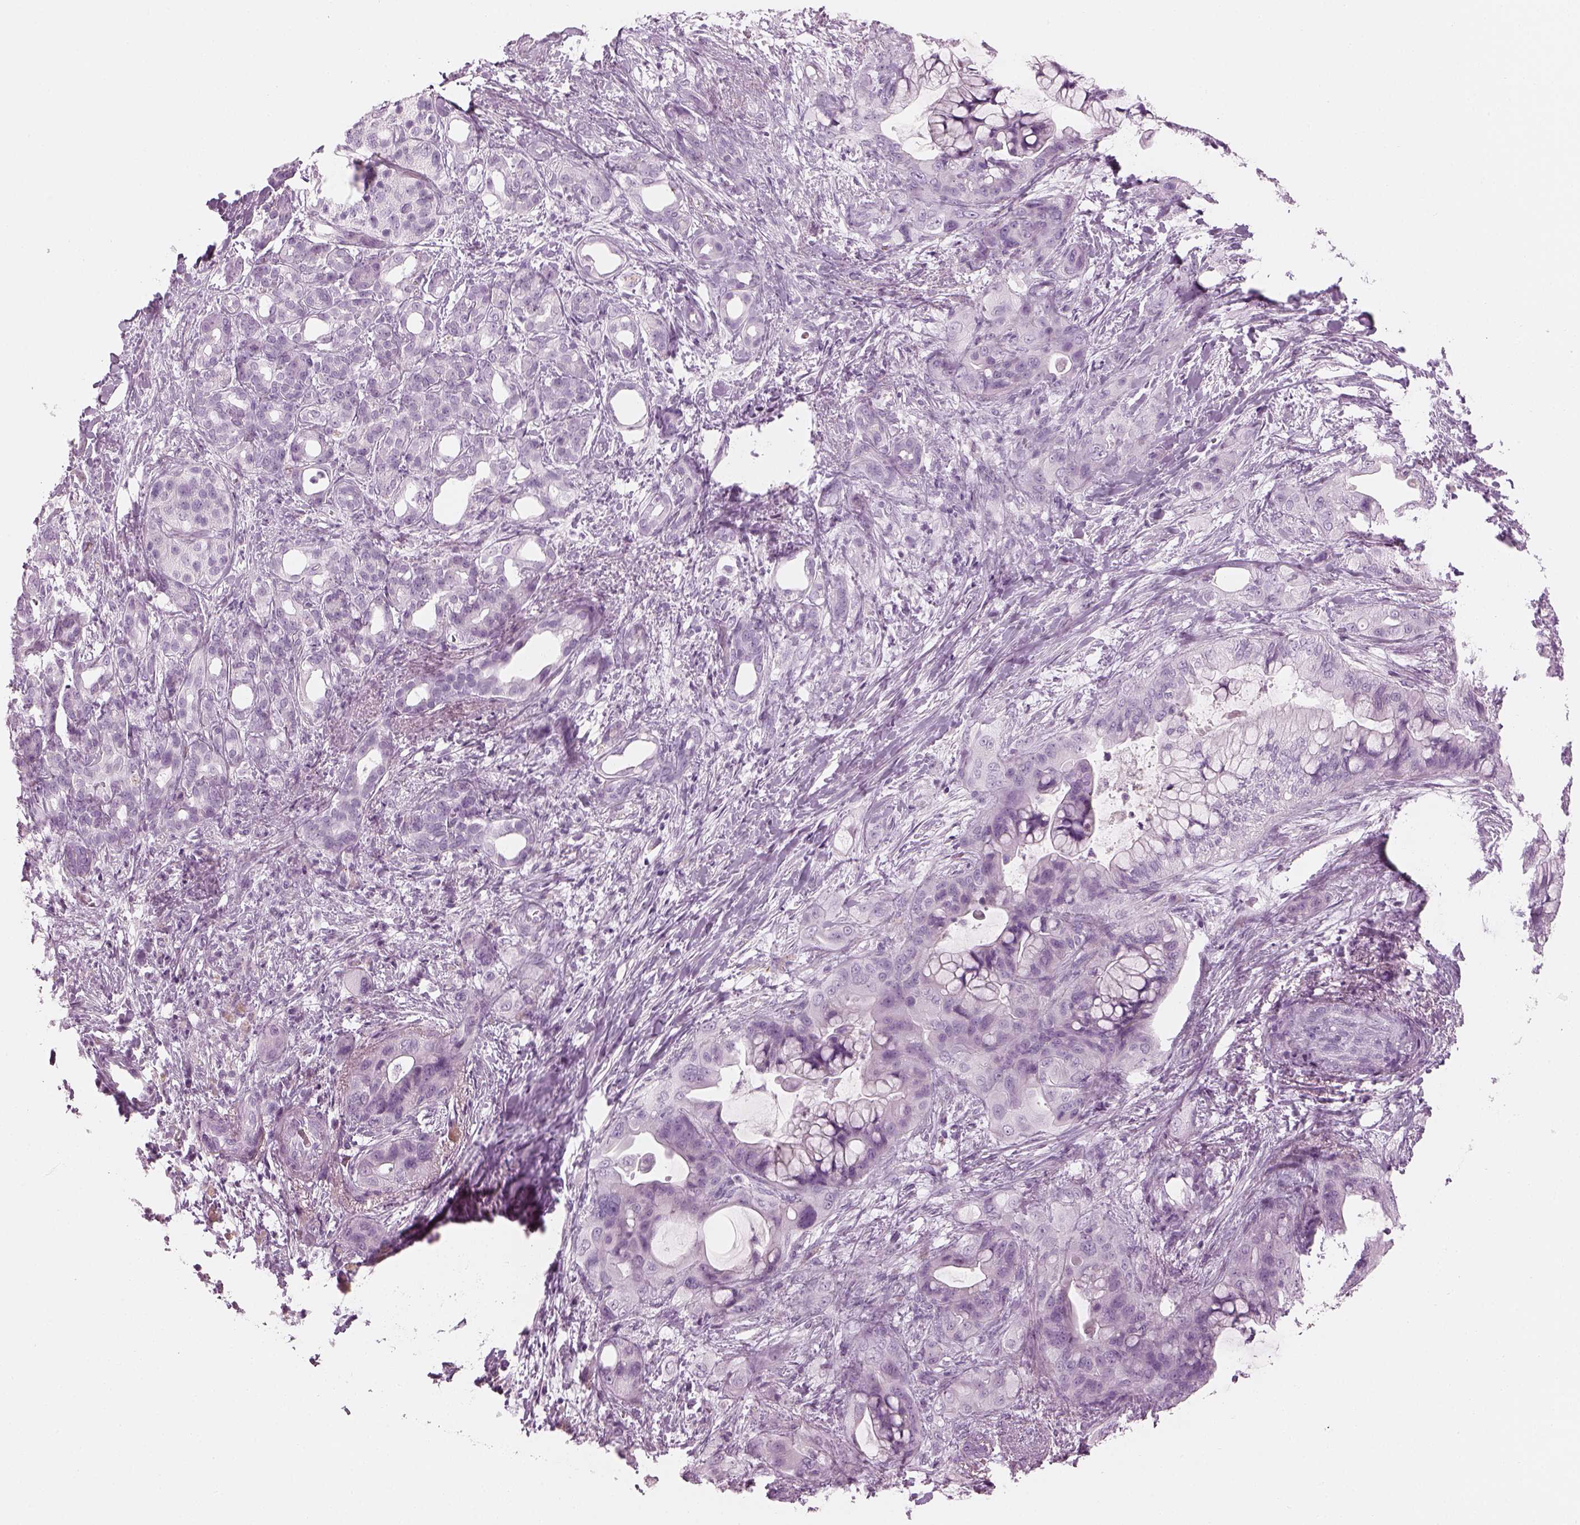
{"staining": {"intensity": "negative", "quantity": "none", "location": "none"}, "tissue": "pancreatic cancer", "cell_type": "Tumor cells", "image_type": "cancer", "snomed": [{"axis": "morphology", "description": "Adenocarcinoma, NOS"}, {"axis": "topography", "description": "Pancreas"}], "caption": "A high-resolution micrograph shows immunohistochemistry staining of pancreatic cancer (adenocarcinoma), which shows no significant positivity in tumor cells. (Brightfield microscopy of DAB (3,3'-diaminobenzidine) IHC at high magnification).", "gene": "SAG", "patient": {"sex": "male", "age": 71}}